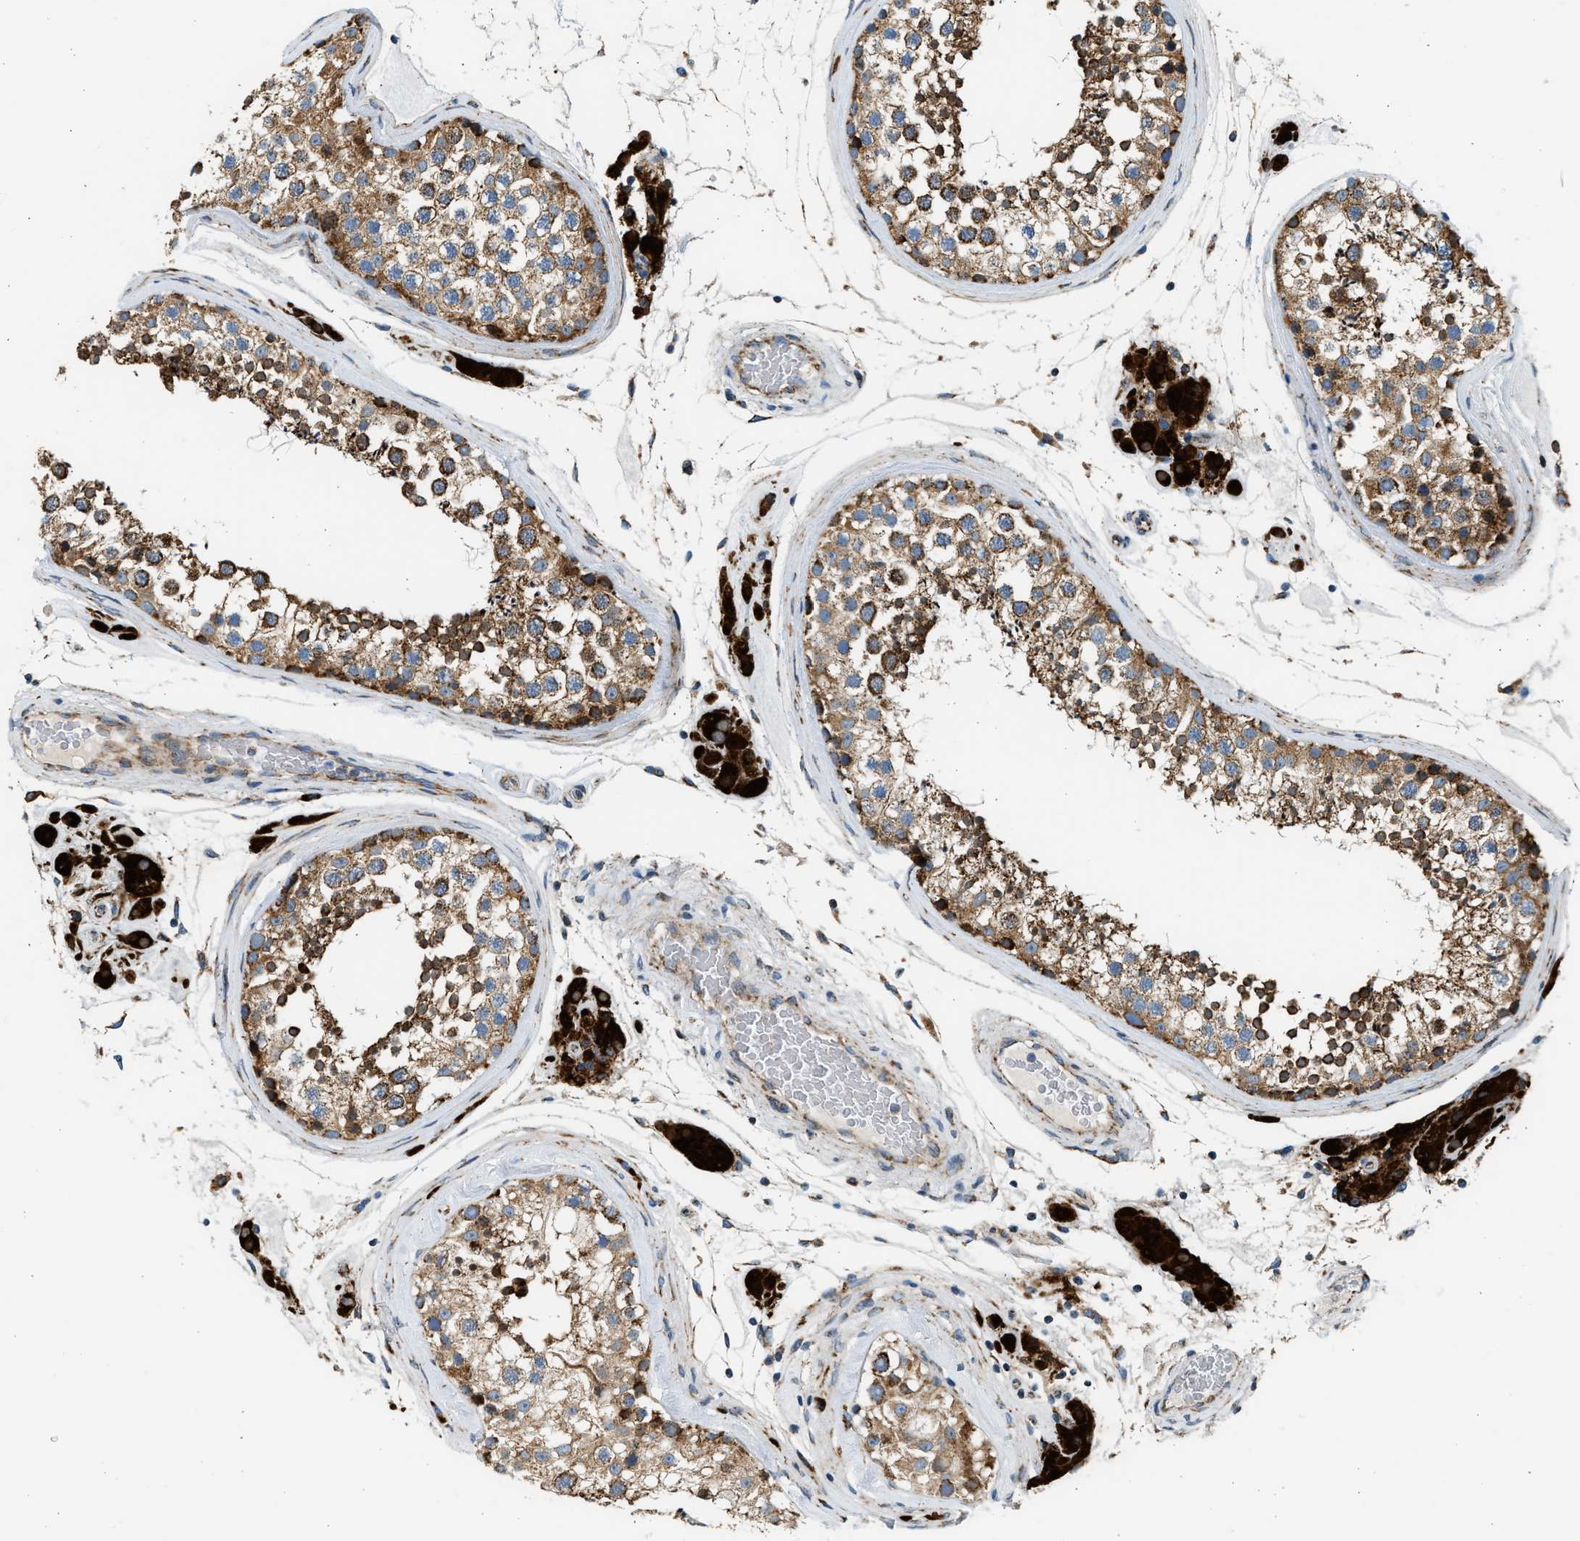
{"staining": {"intensity": "moderate", "quantity": ">75%", "location": "cytoplasmic/membranous"}, "tissue": "testis", "cell_type": "Cells in seminiferous ducts", "image_type": "normal", "snomed": [{"axis": "morphology", "description": "Normal tissue, NOS"}, {"axis": "topography", "description": "Testis"}], "caption": "Approximately >75% of cells in seminiferous ducts in benign human testis exhibit moderate cytoplasmic/membranous protein positivity as visualized by brown immunohistochemical staining.", "gene": "KCNMB3", "patient": {"sex": "male", "age": 46}}